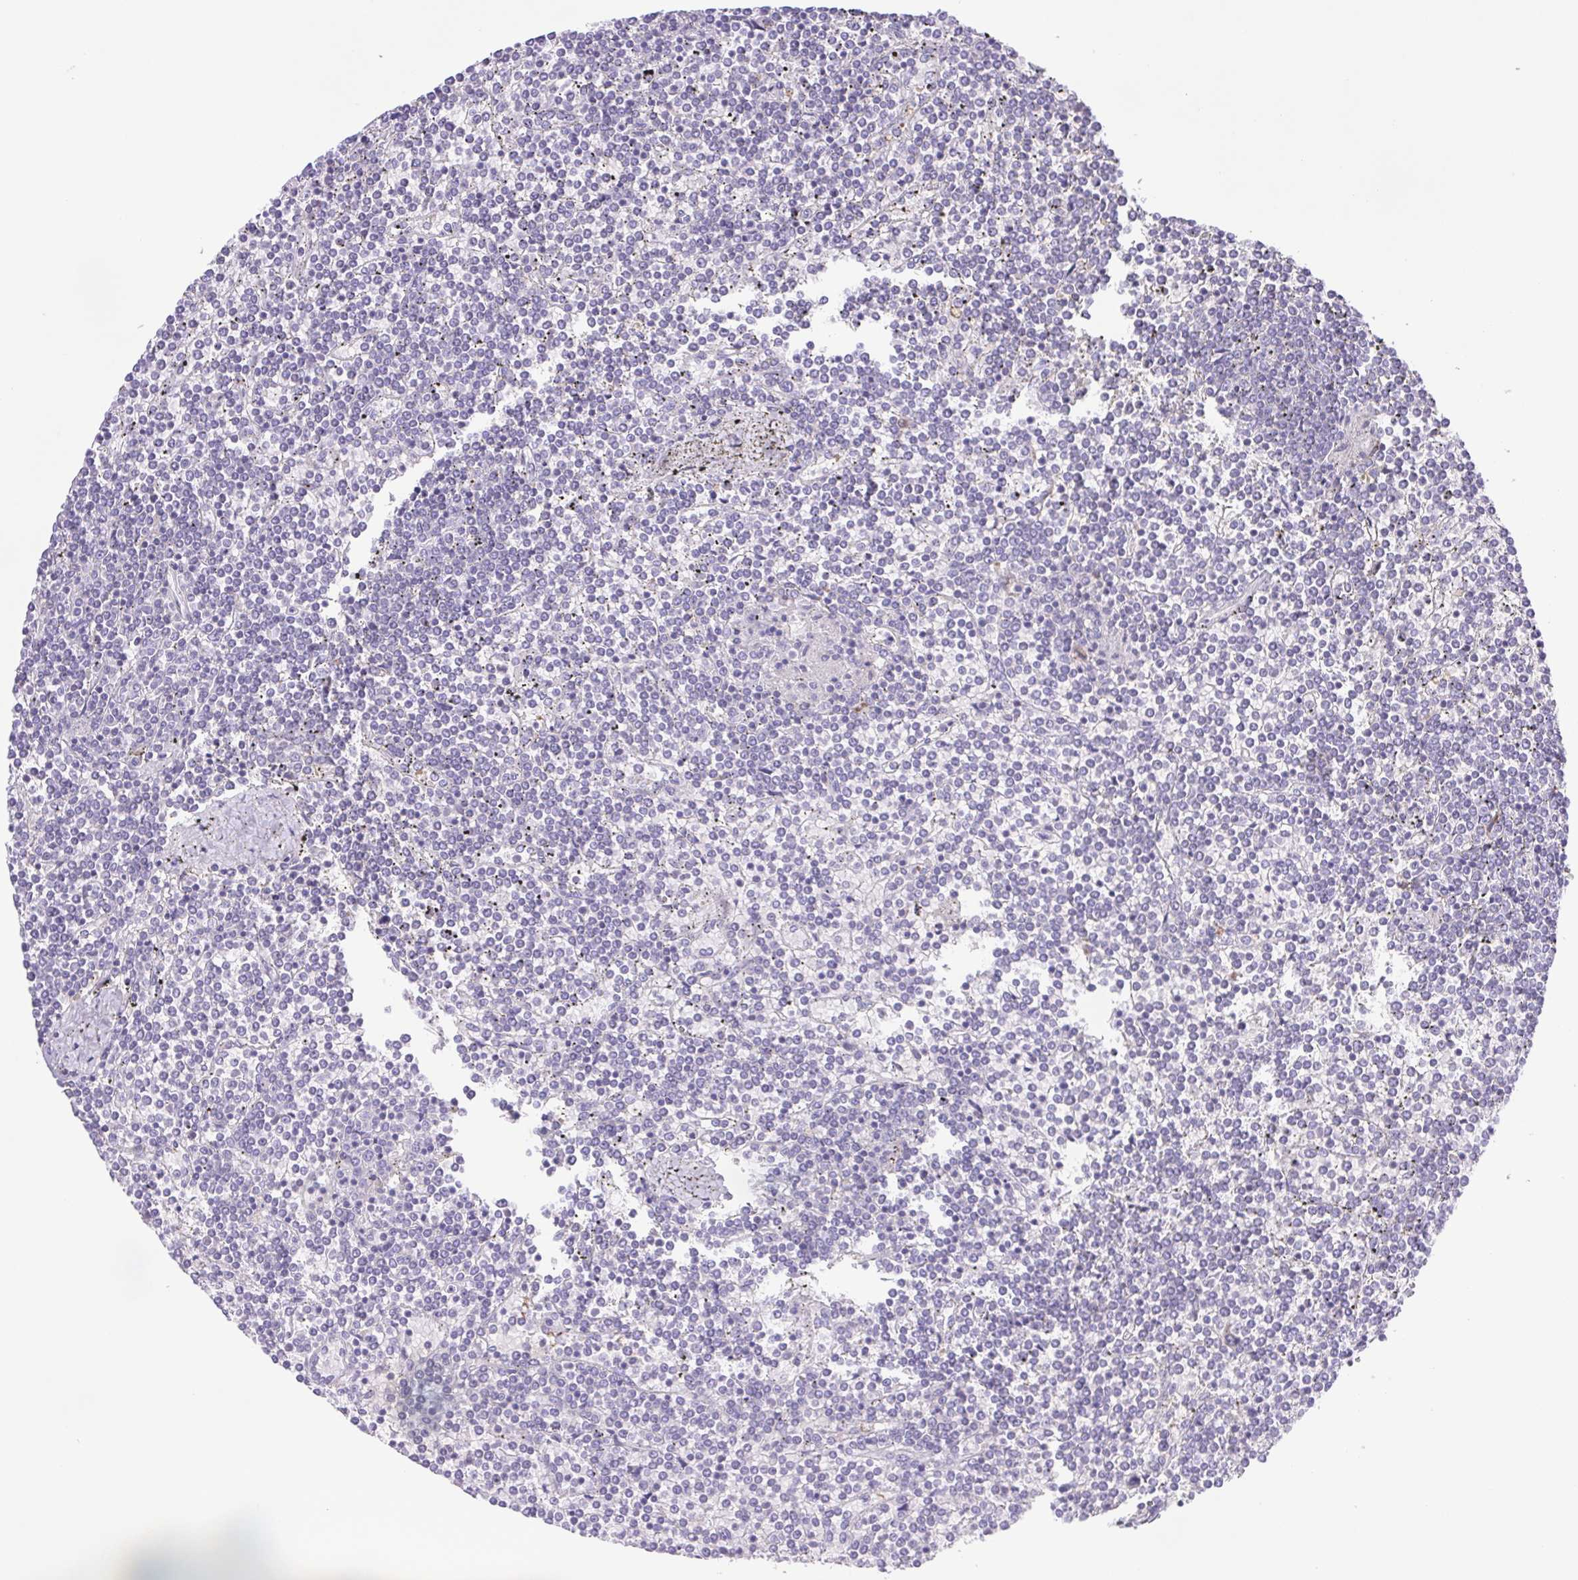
{"staining": {"intensity": "negative", "quantity": "none", "location": "none"}, "tissue": "lymphoma", "cell_type": "Tumor cells", "image_type": "cancer", "snomed": [{"axis": "morphology", "description": "Malignant lymphoma, non-Hodgkin's type, Low grade"}, {"axis": "topography", "description": "Spleen"}], "caption": "High magnification brightfield microscopy of lymphoma stained with DAB (3,3'-diaminobenzidine) (brown) and counterstained with hematoxylin (blue): tumor cells show no significant staining.", "gene": "SYNPR", "patient": {"sex": "female", "age": 19}}